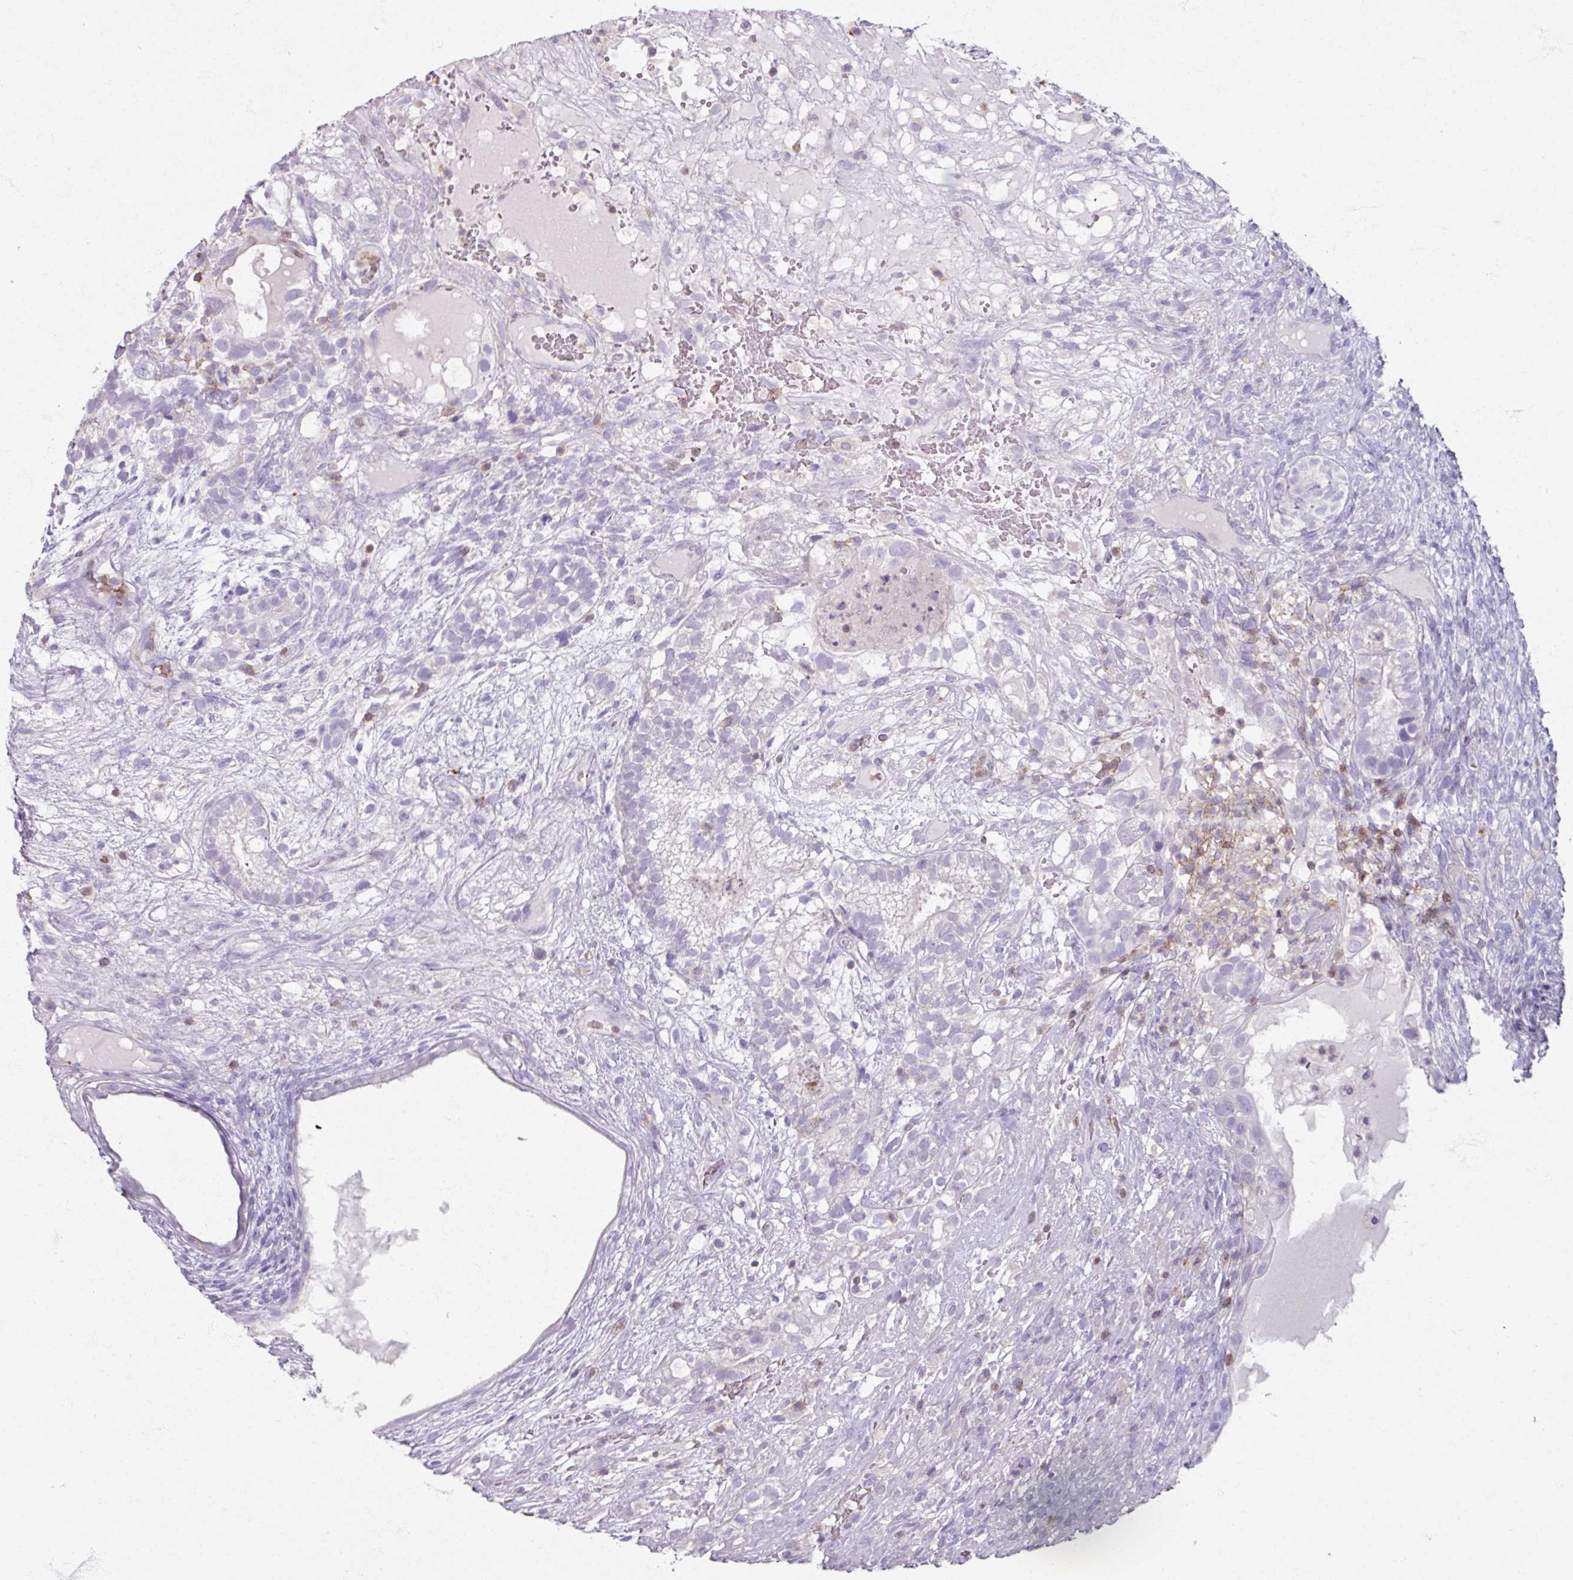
{"staining": {"intensity": "negative", "quantity": "none", "location": "none"}, "tissue": "testis cancer", "cell_type": "Tumor cells", "image_type": "cancer", "snomed": [{"axis": "morphology", "description": "Seminoma, NOS"}, {"axis": "morphology", "description": "Carcinoma, Embryonal, NOS"}, {"axis": "topography", "description": "Testis"}], "caption": "Immunohistochemistry image of neoplastic tissue: testis cancer stained with DAB (3,3'-diaminobenzidine) shows no significant protein positivity in tumor cells.", "gene": "PTPRC", "patient": {"sex": "male", "age": 41}}